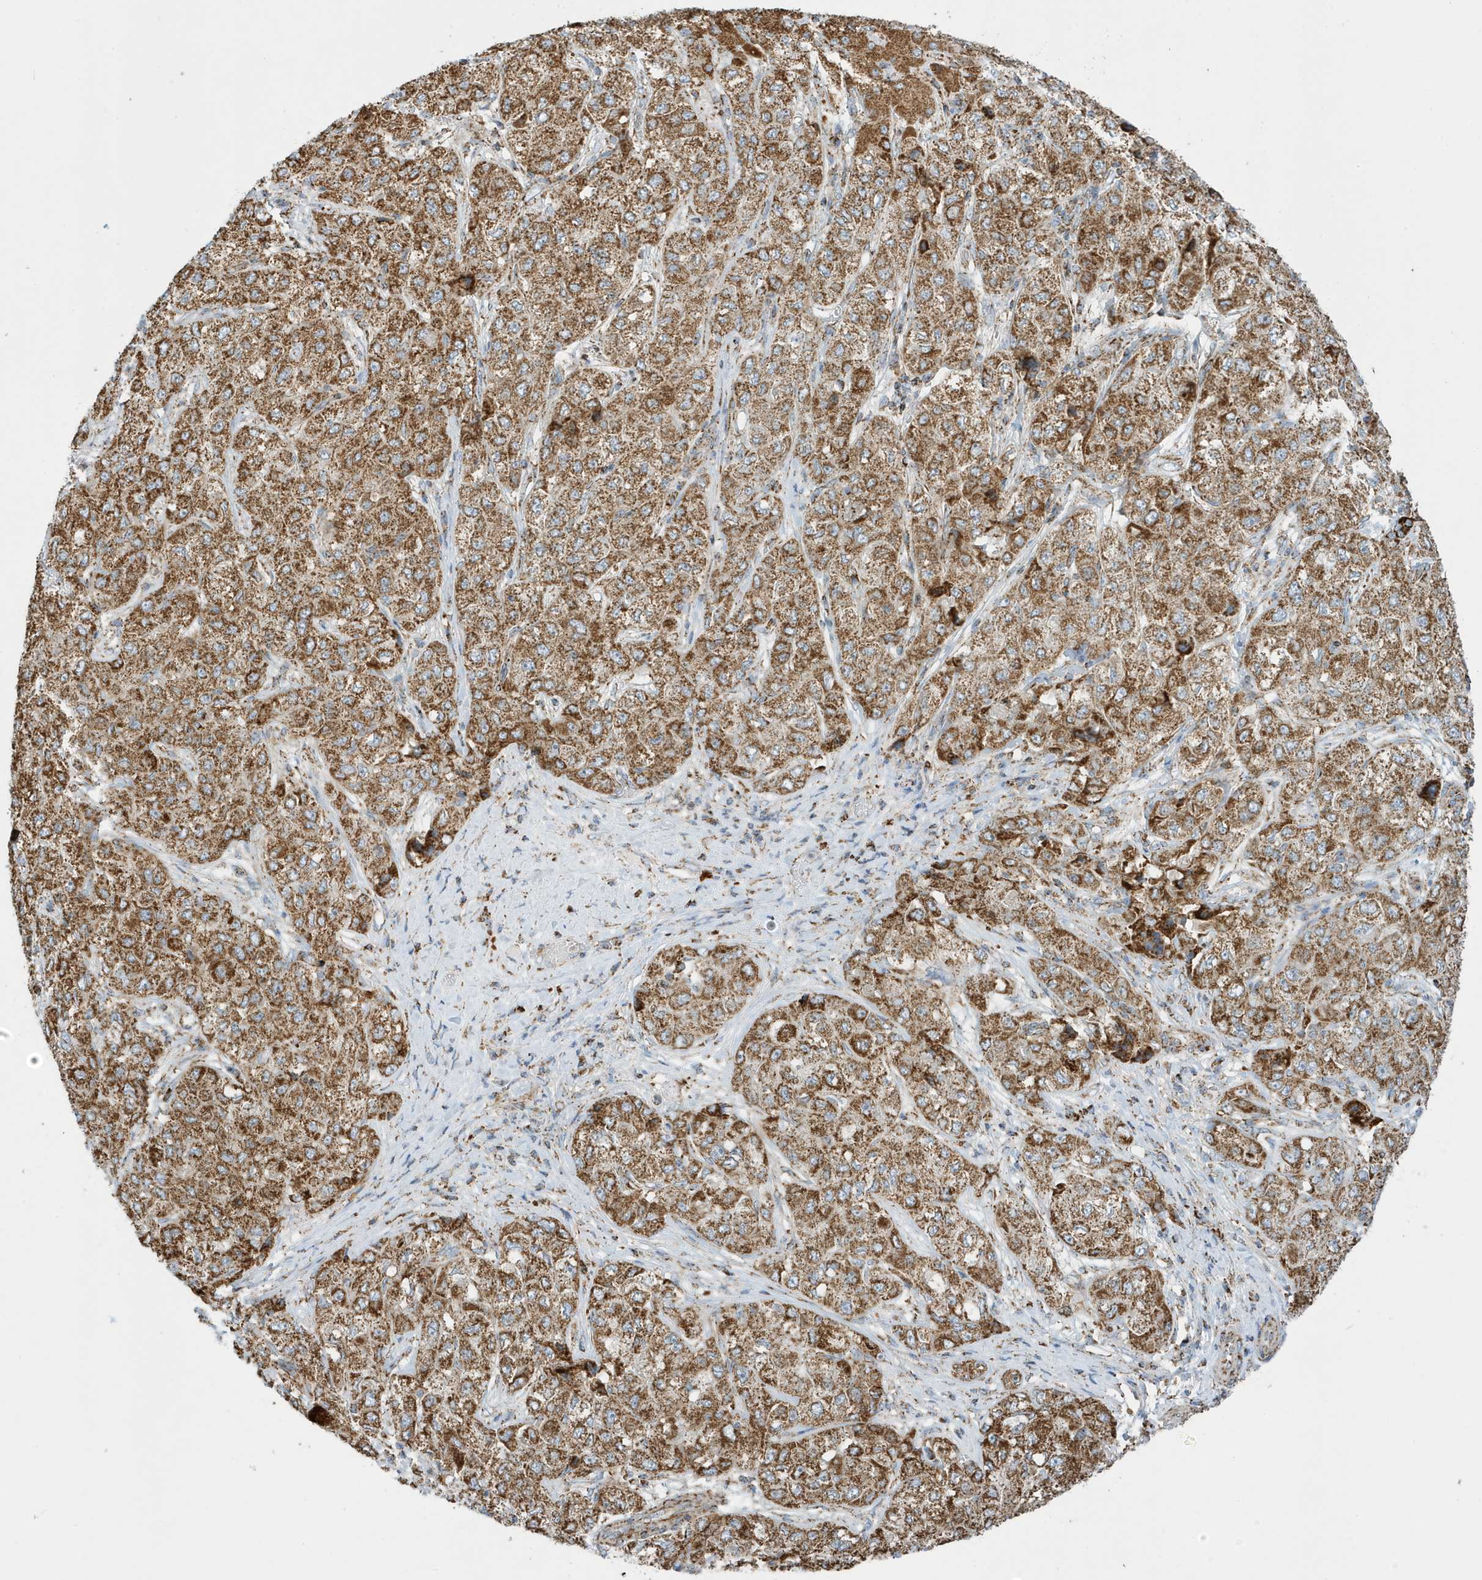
{"staining": {"intensity": "strong", "quantity": ">75%", "location": "cytoplasmic/membranous"}, "tissue": "liver cancer", "cell_type": "Tumor cells", "image_type": "cancer", "snomed": [{"axis": "morphology", "description": "Carcinoma, Hepatocellular, NOS"}, {"axis": "topography", "description": "Liver"}], "caption": "Hepatocellular carcinoma (liver) was stained to show a protein in brown. There is high levels of strong cytoplasmic/membranous expression in about >75% of tumor cells.", "gene": "ATP5ME", "patient": {"sex": "male", "age": 80}}